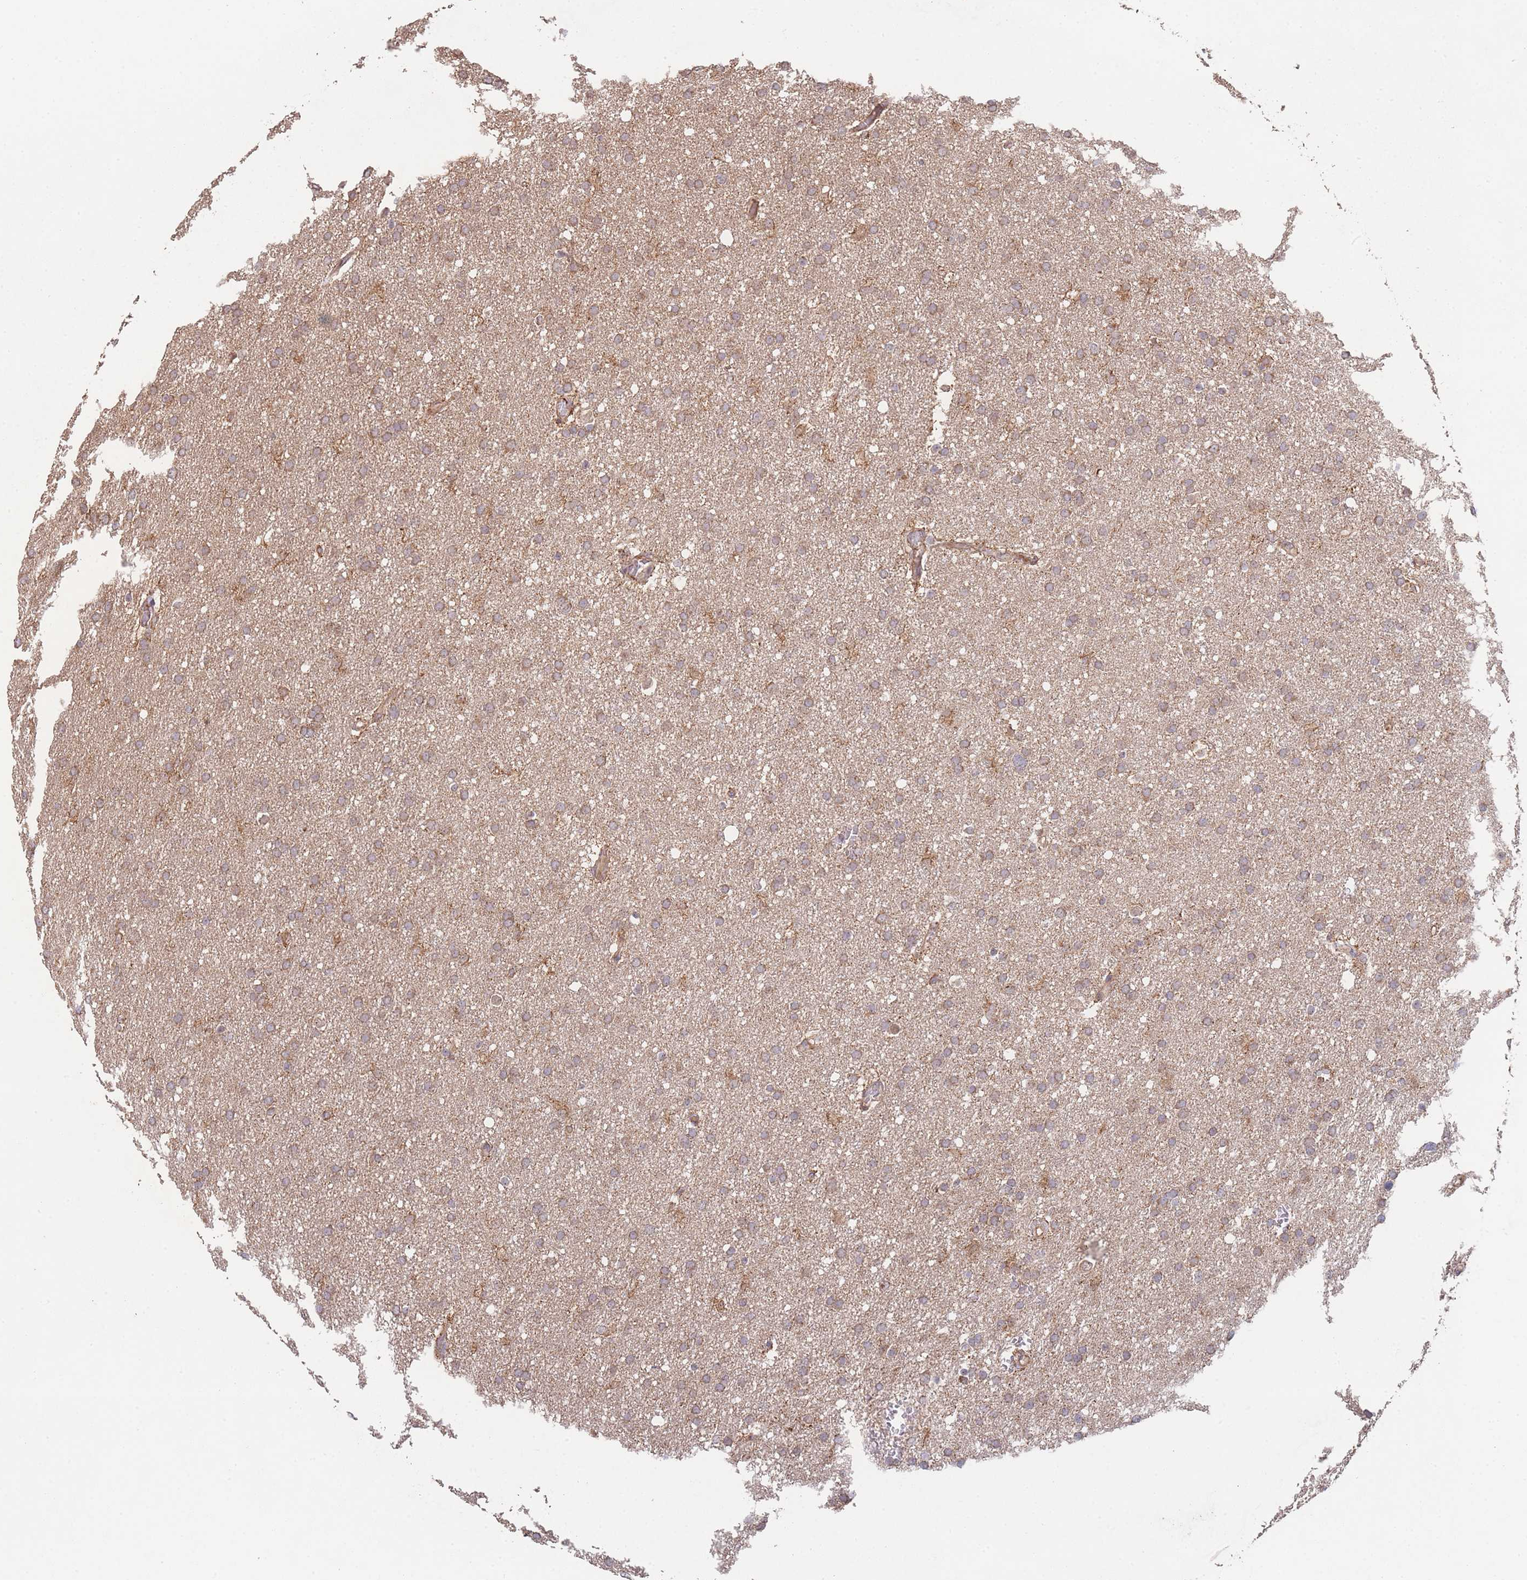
{"staining": {"intensity": "moderate", "quantity": ">75%", "location": "cytoplasmic/membranous"}, "tissue": "glioma", "cell_type": "Tumor cells", "image_type": "cancer", "snomed": [{"axis": "morphology", "description": "Glioma, malignant, High grade"}, {"axis": "topography", "description": "Cerebral cortex"}], "caption": "This image shows IHC staining of glioma, with medium moderate cytoplasmic/membranous expression in about >75% of tumor cells.", "gene": "PXMP4", "patient": {"sex": "female", "age": 36}}